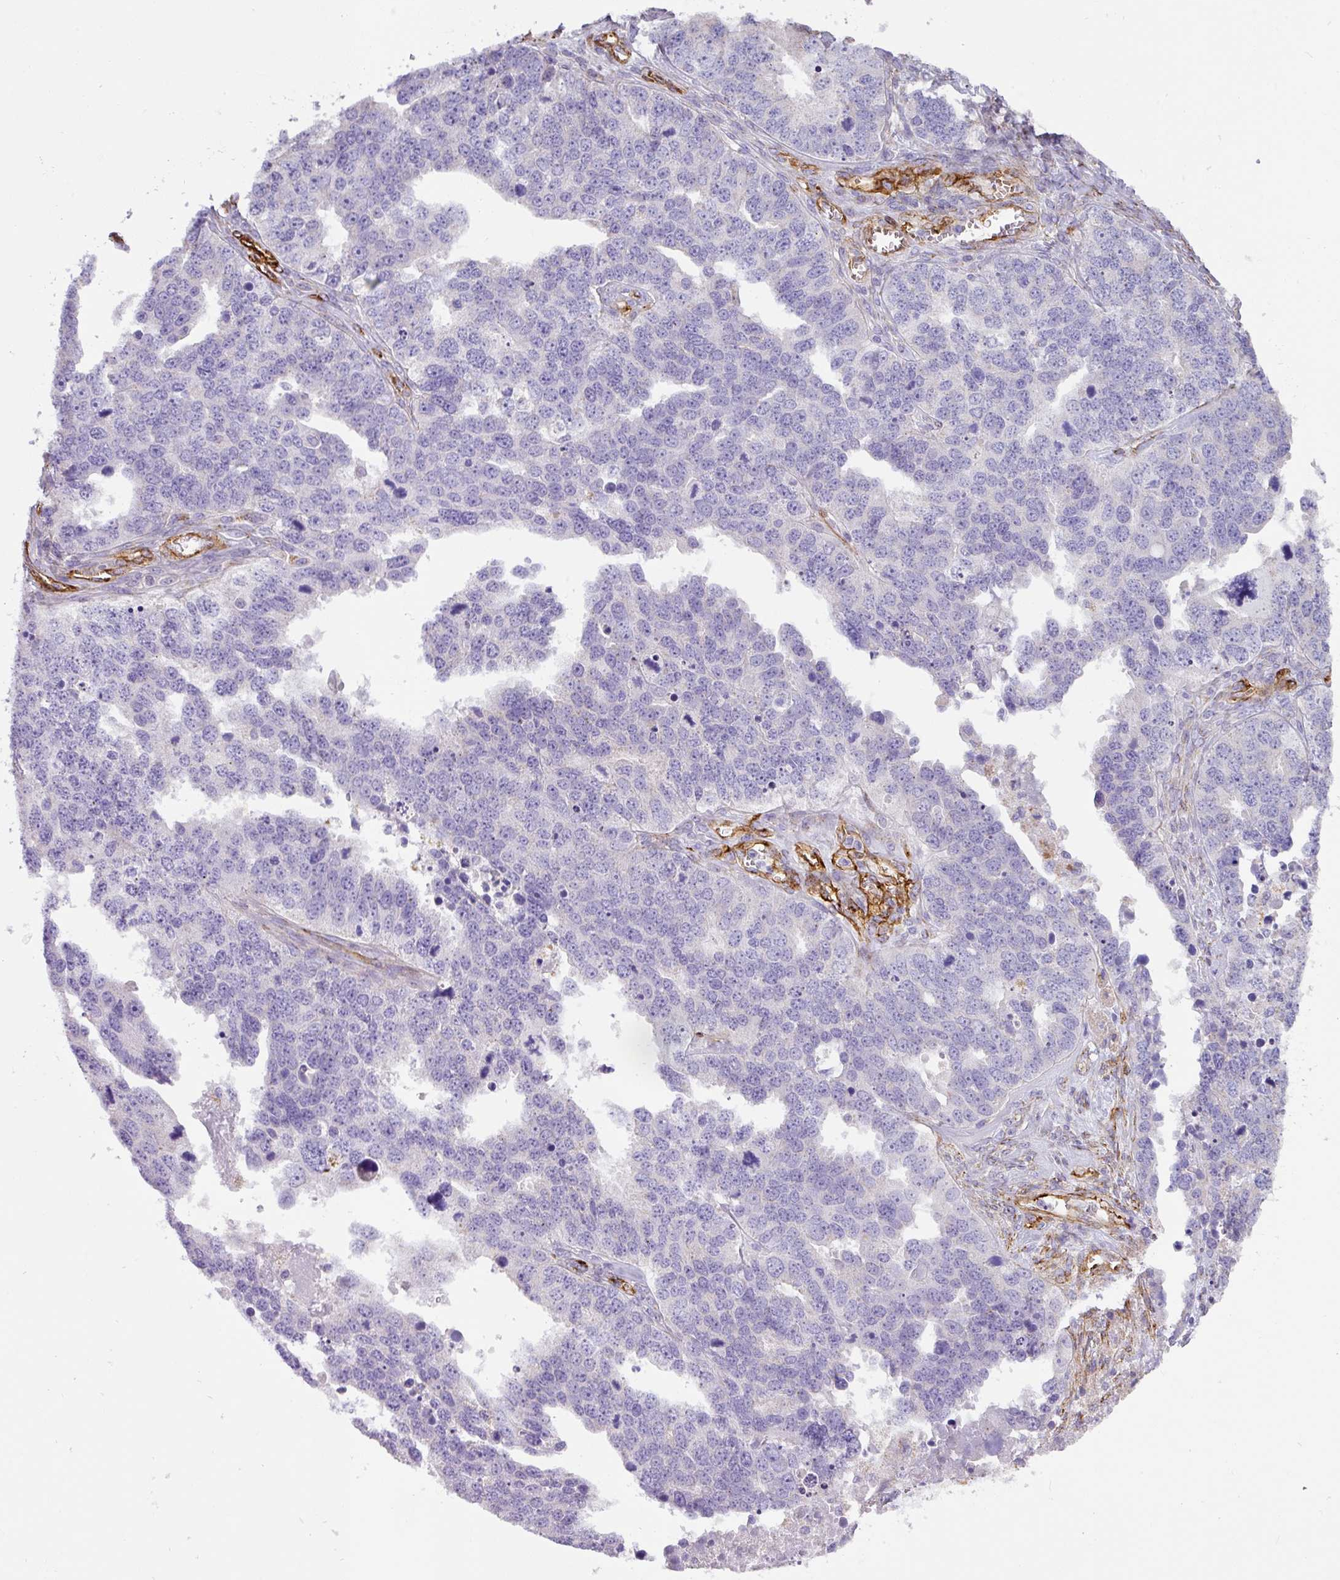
{"staining": {"intensity": "negative", "quantity": "none", "location": "none"}, "tissue": "ovarian cancer", "cell_type": "Tumor cells", "image_type": "cancer", "snomed": [{"axis": "morphology", "description": "Cystadenocarcinoma, serous, NOS"}, {"axis": "topography", "description": "Ovary"}], "caption": "The IHC histopathology image has no significant positivity in tumor cells of ovarian cancer (serous cystadenocarcinoma) tissue.", "gene": "SLC25A17", "patient": {"sex": "female", "age": 76}}